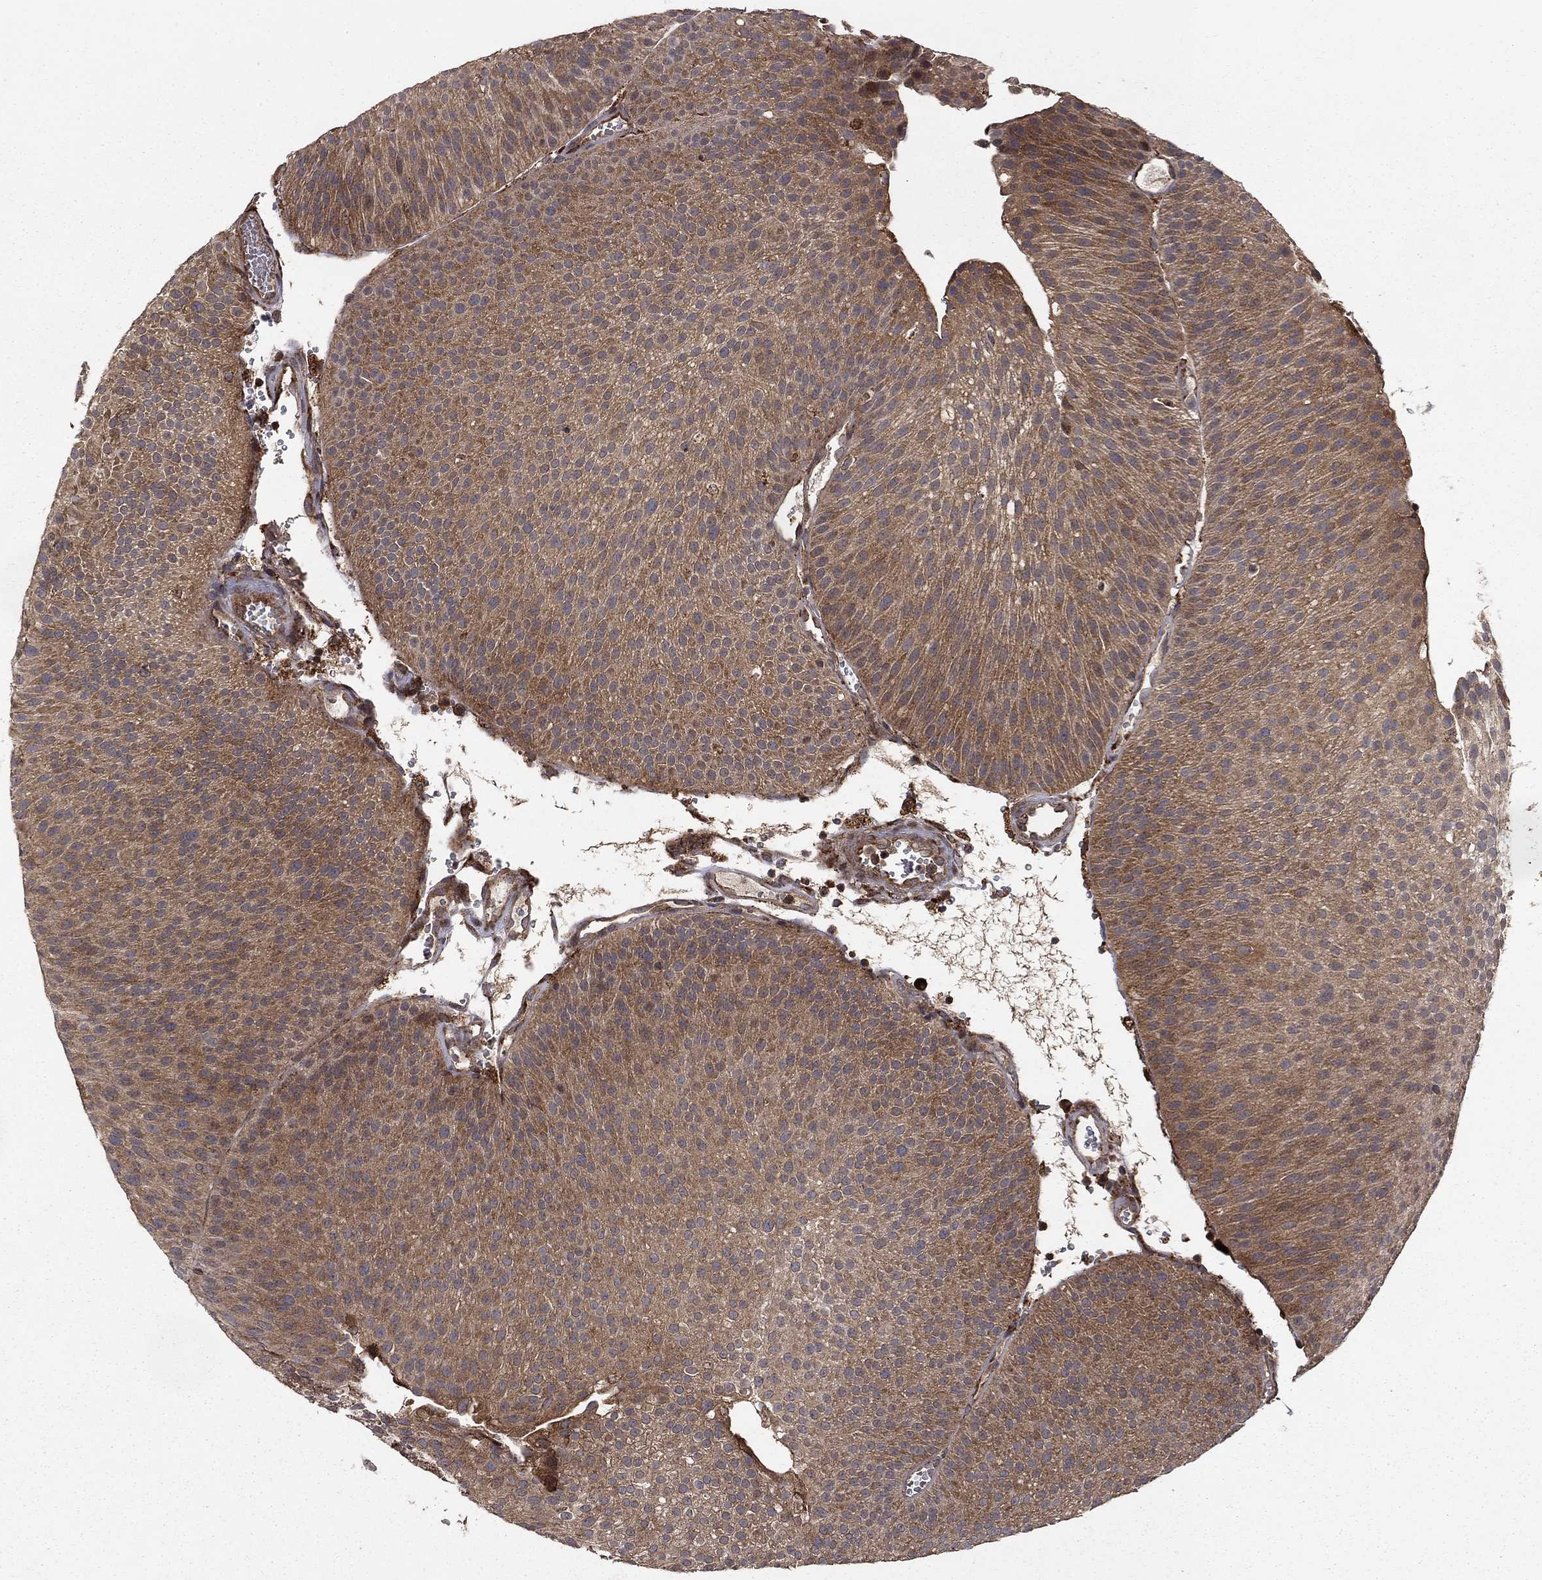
{"staining": {"intensity": "moderate", "quantity": ">75%", "location": "cytoplasmic/membranous"}, "tissue": "urothelial cancer", "cell_type": "Tumor cells", "image_type": "cancer", "snomed": [{"axis": "morphology", "description": "Urothelial carcinoma, Low grade"}, {"axis": "topography", "description": "Urinary bladder"}], "caption": "Protein expression analysis of human low-grade urothelial carcinoma reveals moderate cytoplasmic/membranous expression in about >75% of tumor cells. (Brightfield microscopy of DAB IHC at high magnification).", "gene": "BABAM2", "patient": {"sex": "male", "age": 65}}